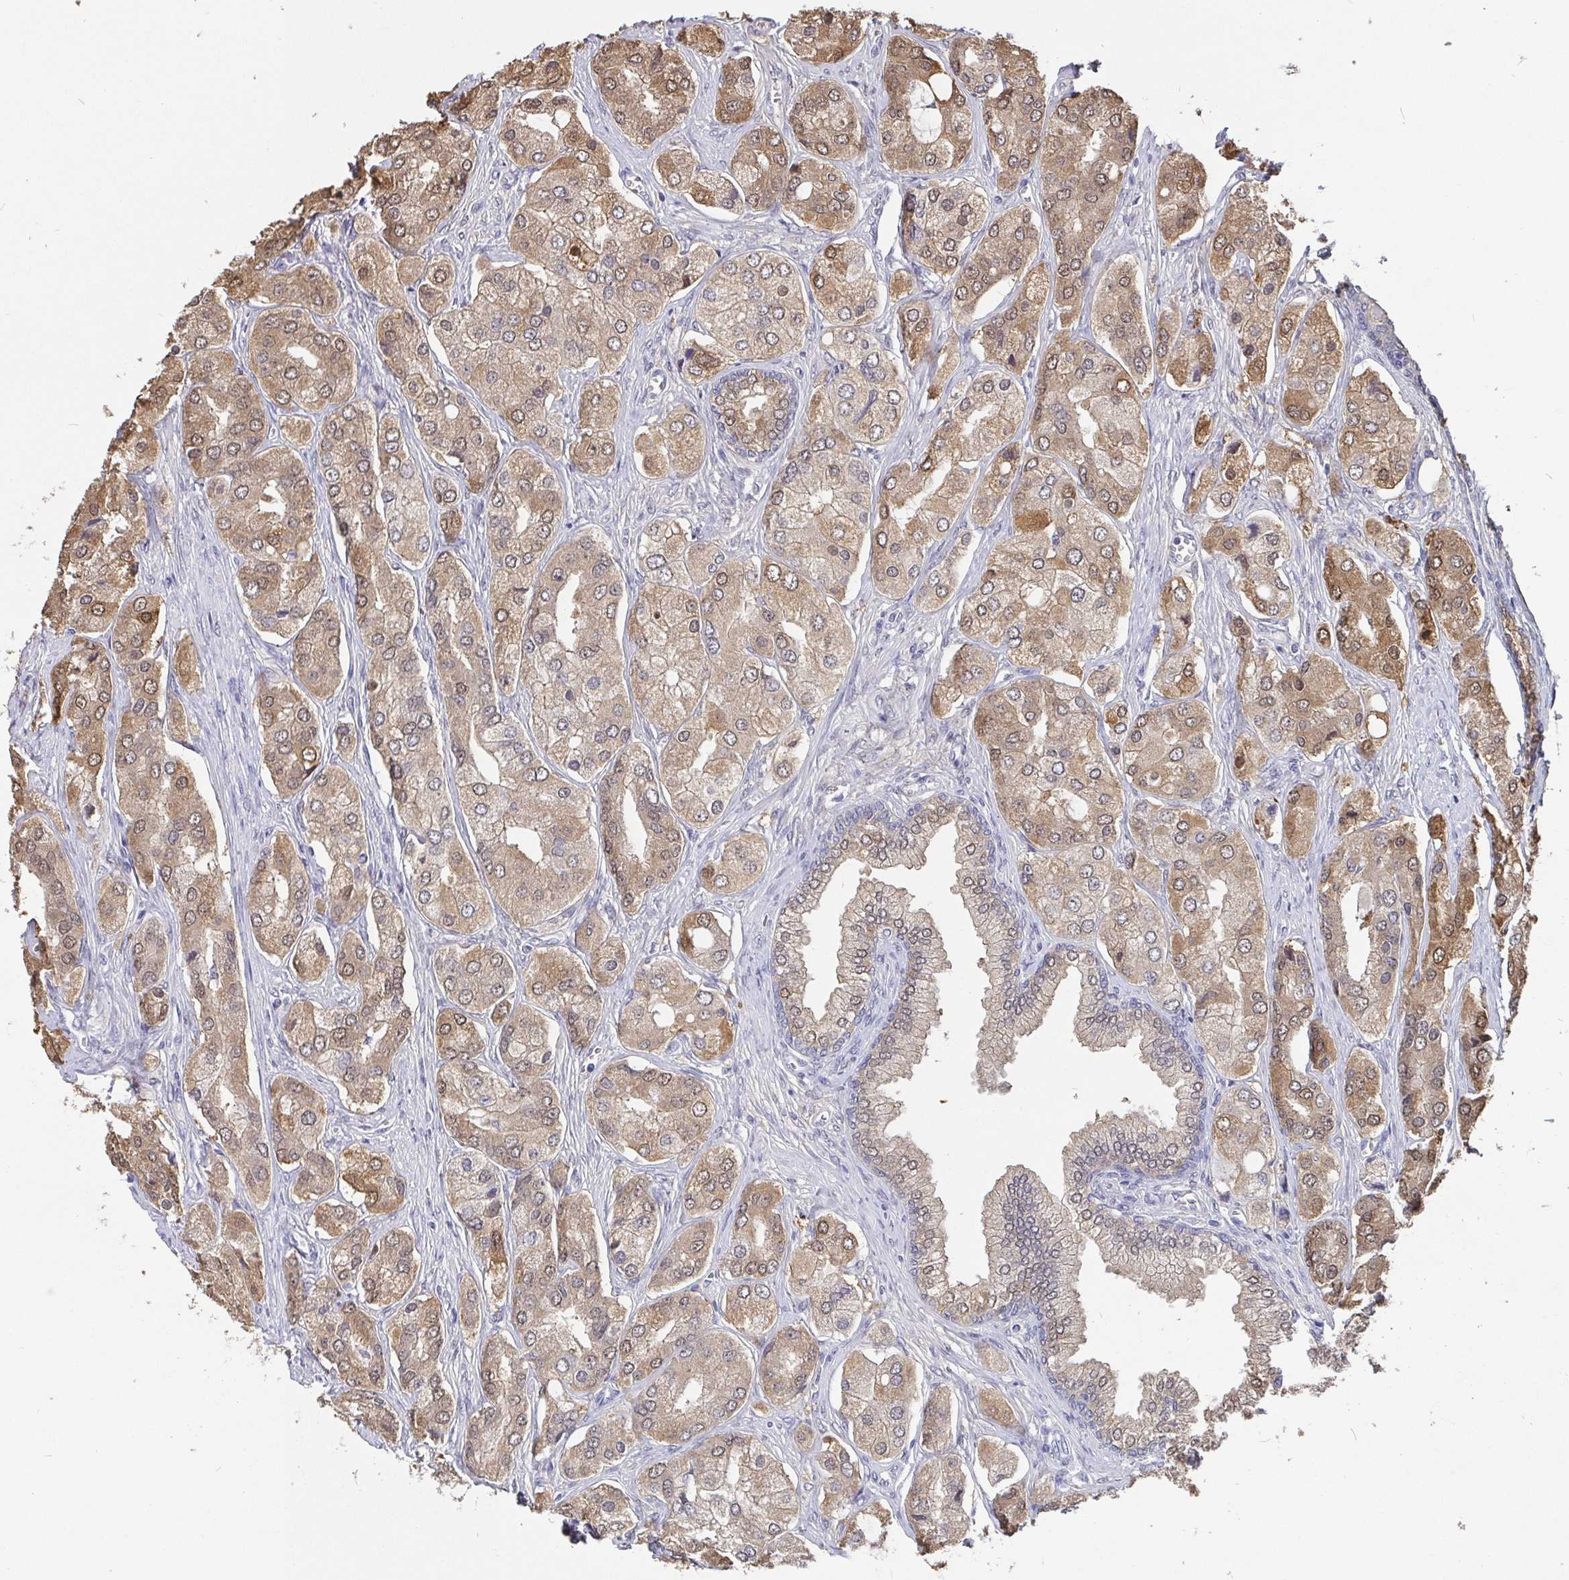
{"staining": {"intensity": "moderate", "quantity": ">75%", "location": "cytoplasmic/membranous,nuclear"}, "tissue": "prostate cancer", "cell_type": "Tumor cells", "image_type": "cancer", "snomed": [{"axis": "morphology", "description": "Adenocarcinoma, Low grade"}, {"axis": "topography", "description": "Prostate"}], "caption": "Immunohistochemistry (IHC) staining of prostate low-grade adenocarcinoma, which exhibits medium levels of moderate cytoplasmic/membranous and nuclear expression in about >75% of tumor cells indicating moderate cytoplasmic/membranous and nuclear protein staining. The staining was performed using DAB (brown) for protein detection and nuclei were counterstained in hematoxylin (blue).", "gene": "IDH1", "patient": {"sex": "male", "age": 69}}